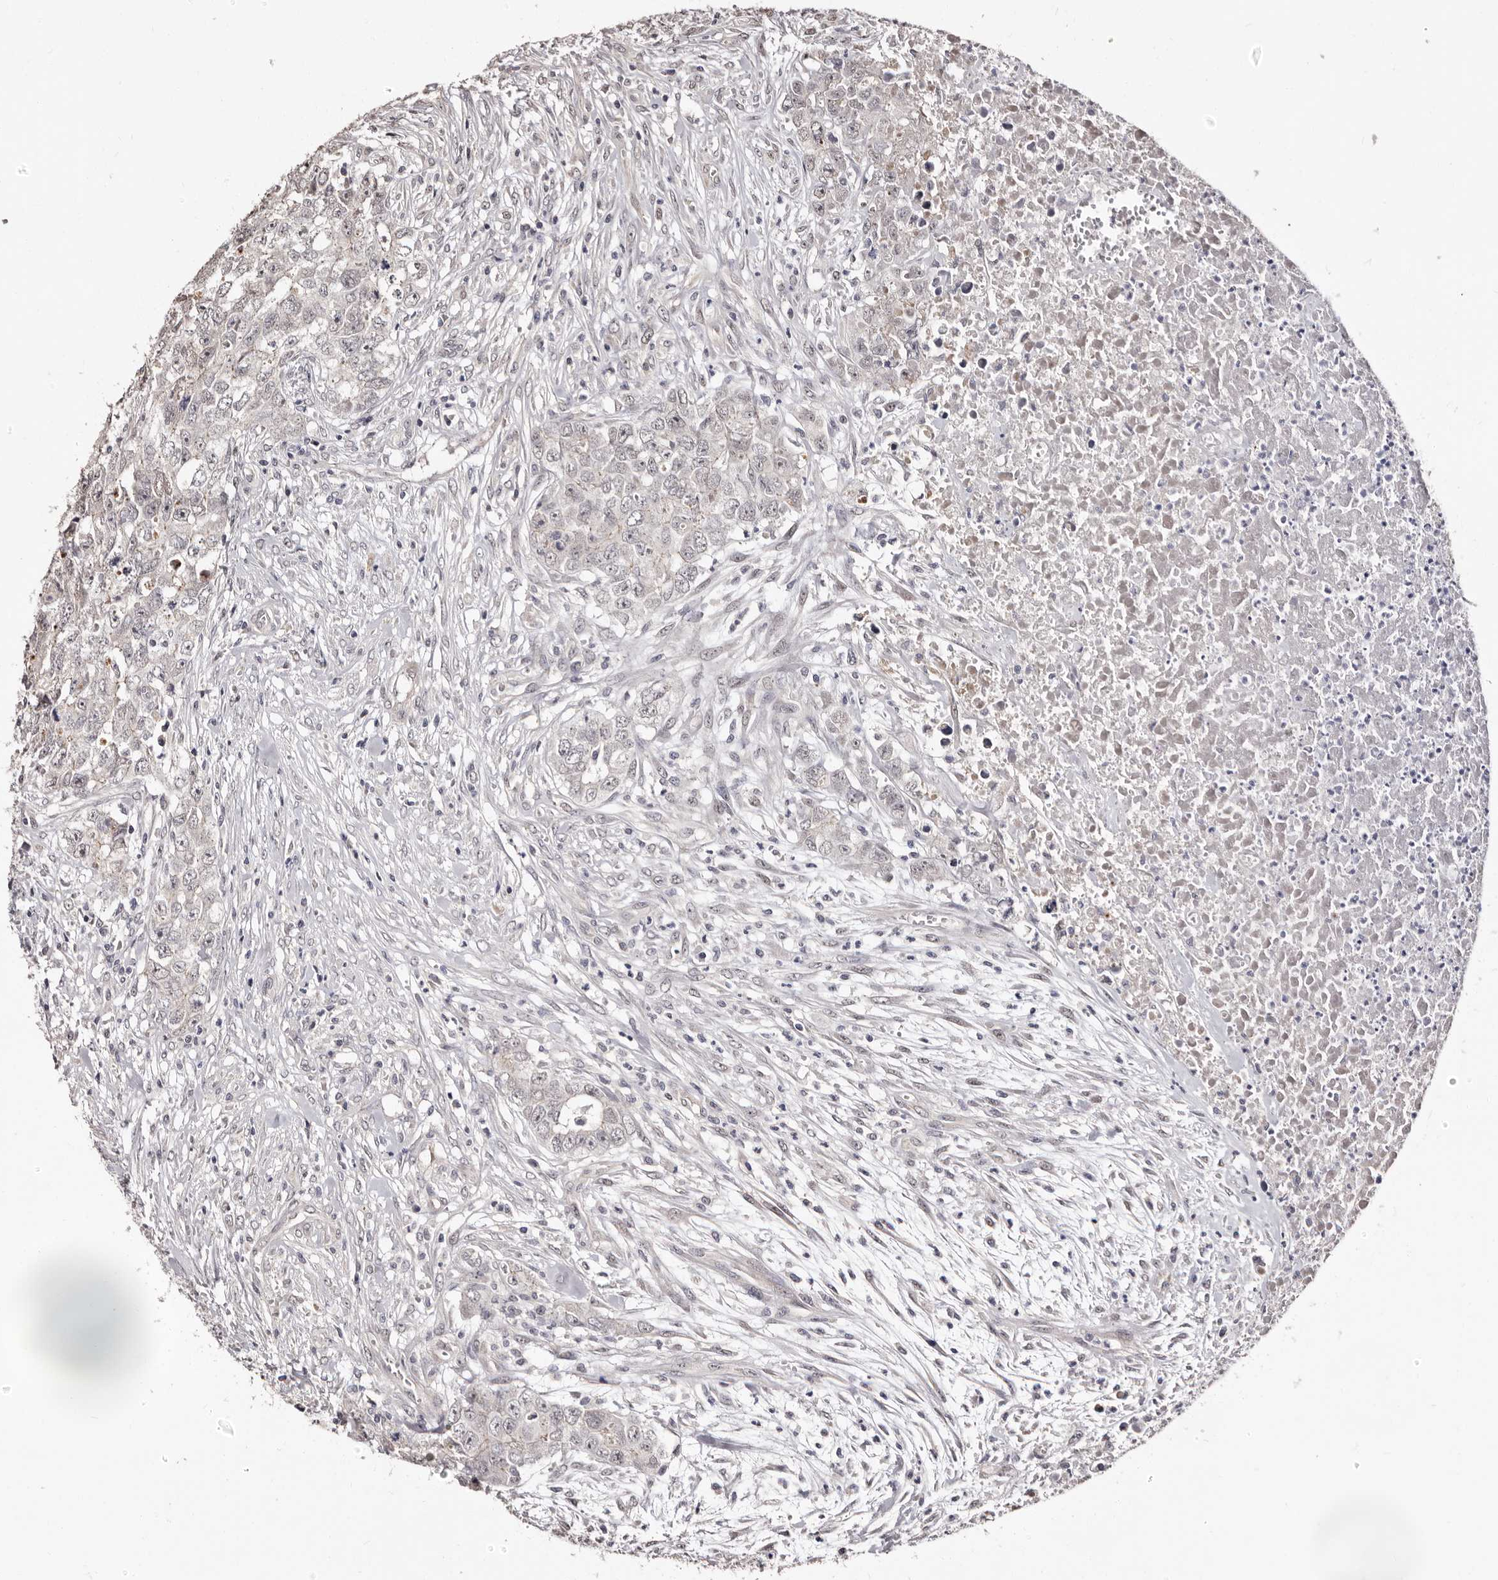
{"staining": {"intensity": "negative", "quantity": "none", "location": "none"}, "tissue": "testis cancer", "cell_type": "Tumor cells", "image_type": "cancer", "snomed": [{"axis": "morphology", "description": "Carcinoma, Embryonal, NOS"}, {"axis": "topography", "description": "Testis"}], "caption": "Immunohistochemistry micrograph of neoplastic tissue: testis cancer stained with DAB exhibits no significant protein positivity in tumor cells.", "gene": "PTAFR", "patient": {"sex": "male", "age": 28}}